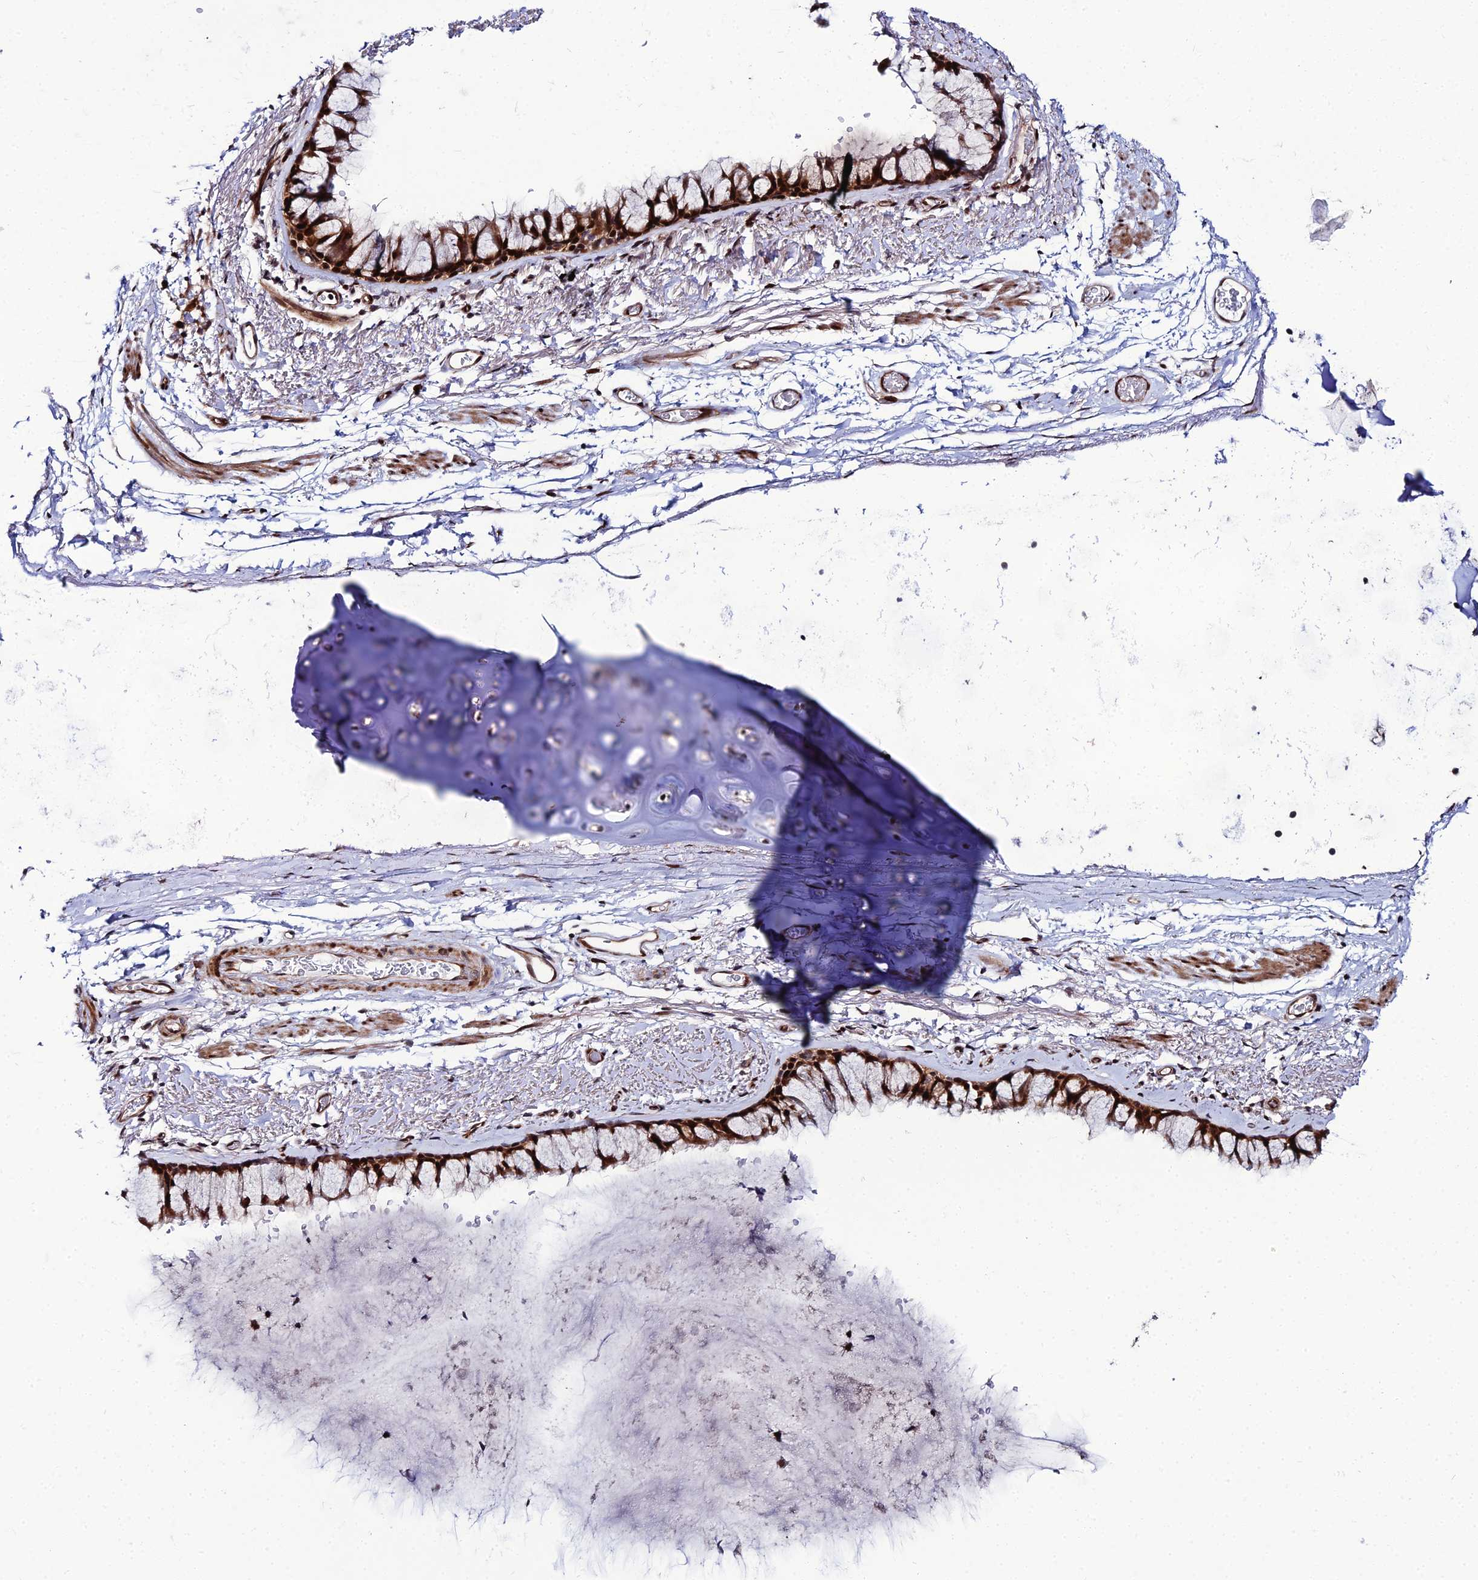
{"staining": {"intensity": "strong", "quantity": ">75%", "location": "cytoplasmic/membranous,nuclear"}, "tissue": "bronchus", "cell_type": "Respiratory epithelial cells", "image_type": "normal", "snomed": [{"axis": "morphology", "description": "Normal tissue, NOS"}, {"axis": "topography", "description": "Bronchus"}], "caption": "Protein staining shows strong cytoplasmic/membranous,nuclear expression in about >75% of respiratory epithelial cells in unremarkable bronchus.", "gene": "ZNF668", "patient": {"sex": "male", "age": 65}}